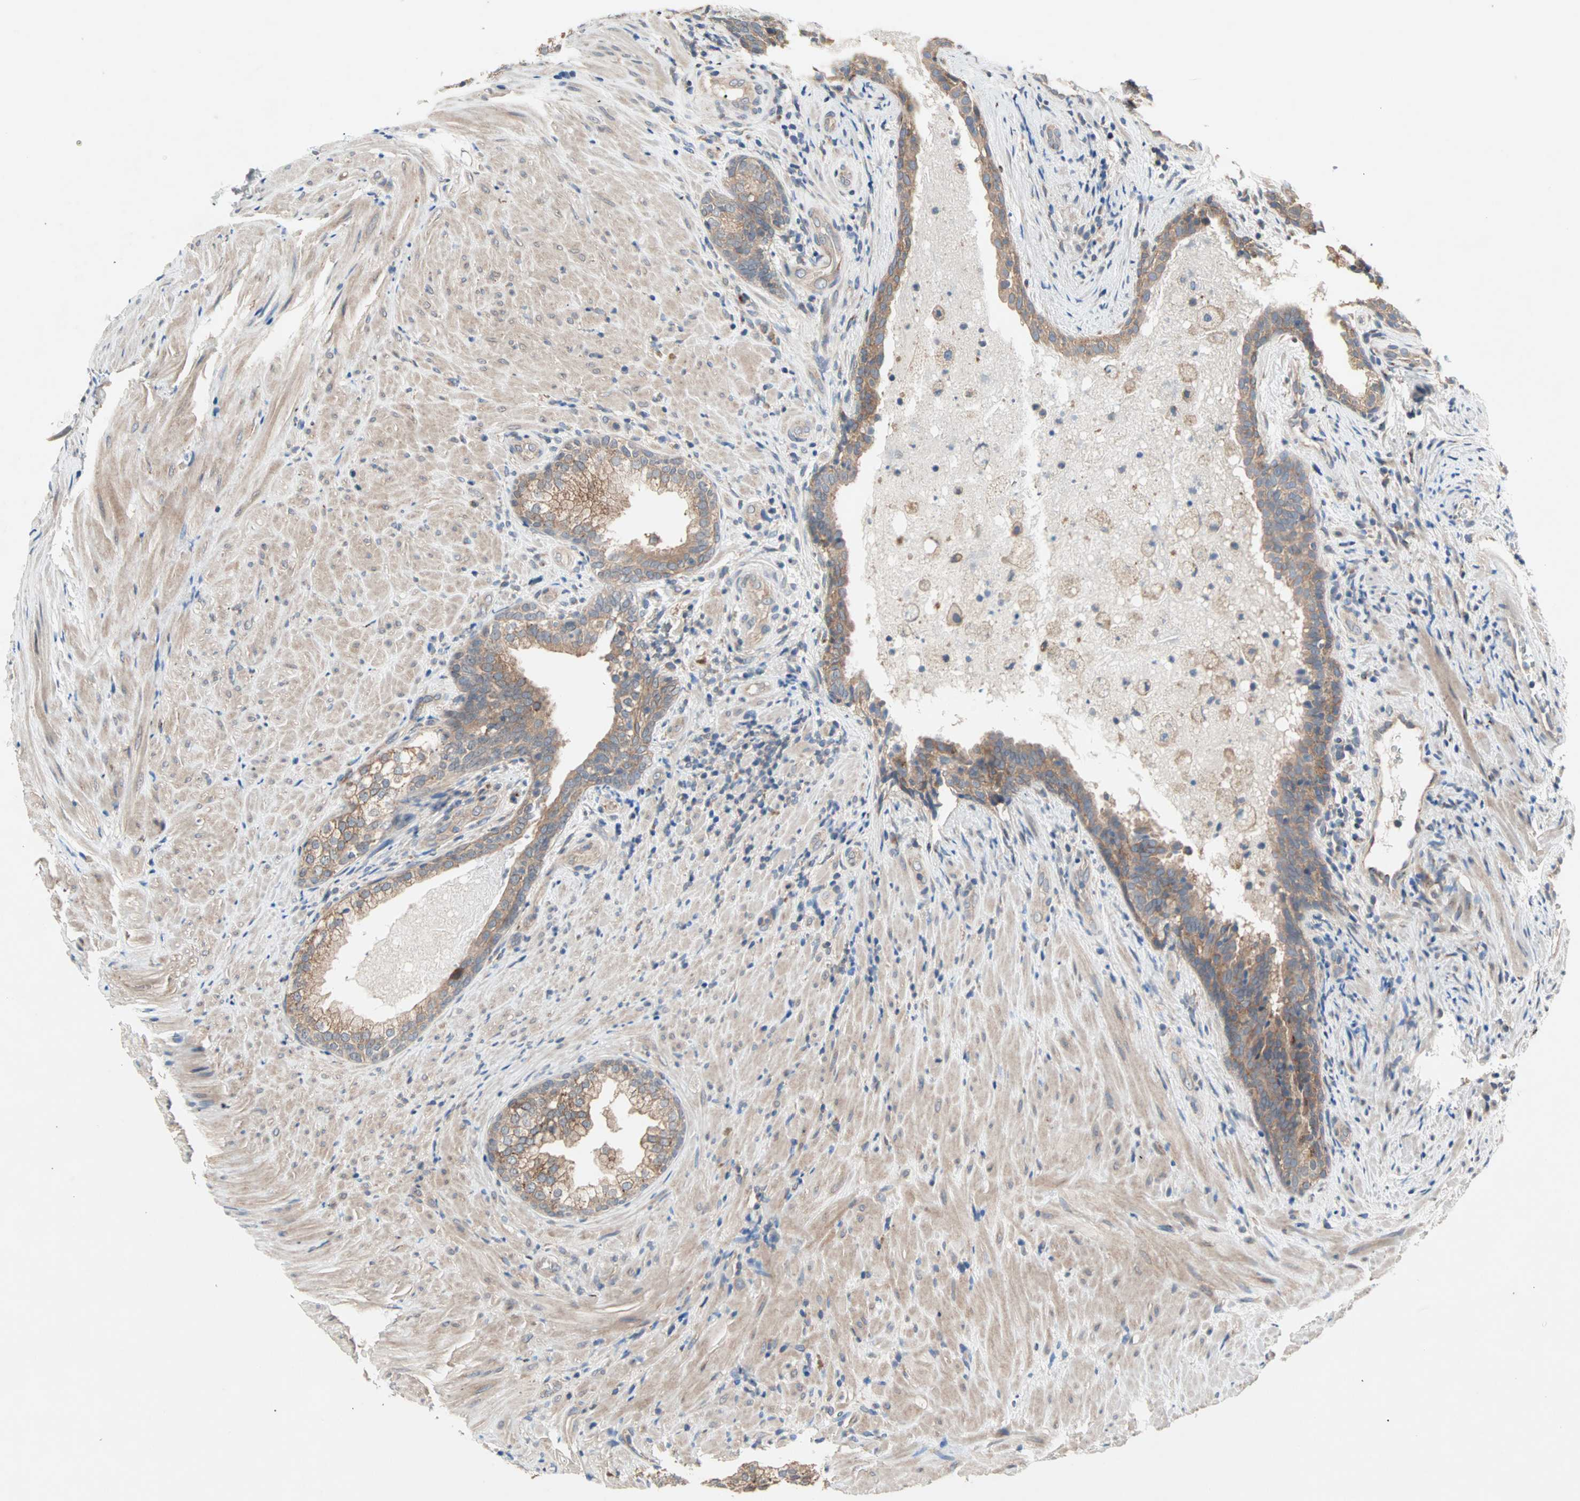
{"staining": {"intensity": "moderate", "quantity": ">75%", "location": "cytoplasmic/membranous"}, "tissue": "prostate", "cell_type": "Glandular cells", "image_type": "normal", "snomed": [{"axis": "morphology", "description": "Normal tissue, NOS"}, {"axis": "topography", "description": "Prostate"}], "caption": "Protein expression analysis of normal human prostate reveals moderate cytoplasmic/membranous positivity in approximately >75% of glandular cells.", "gene": "PDE8A", "patient": {"sex": "male", "age": 76}}